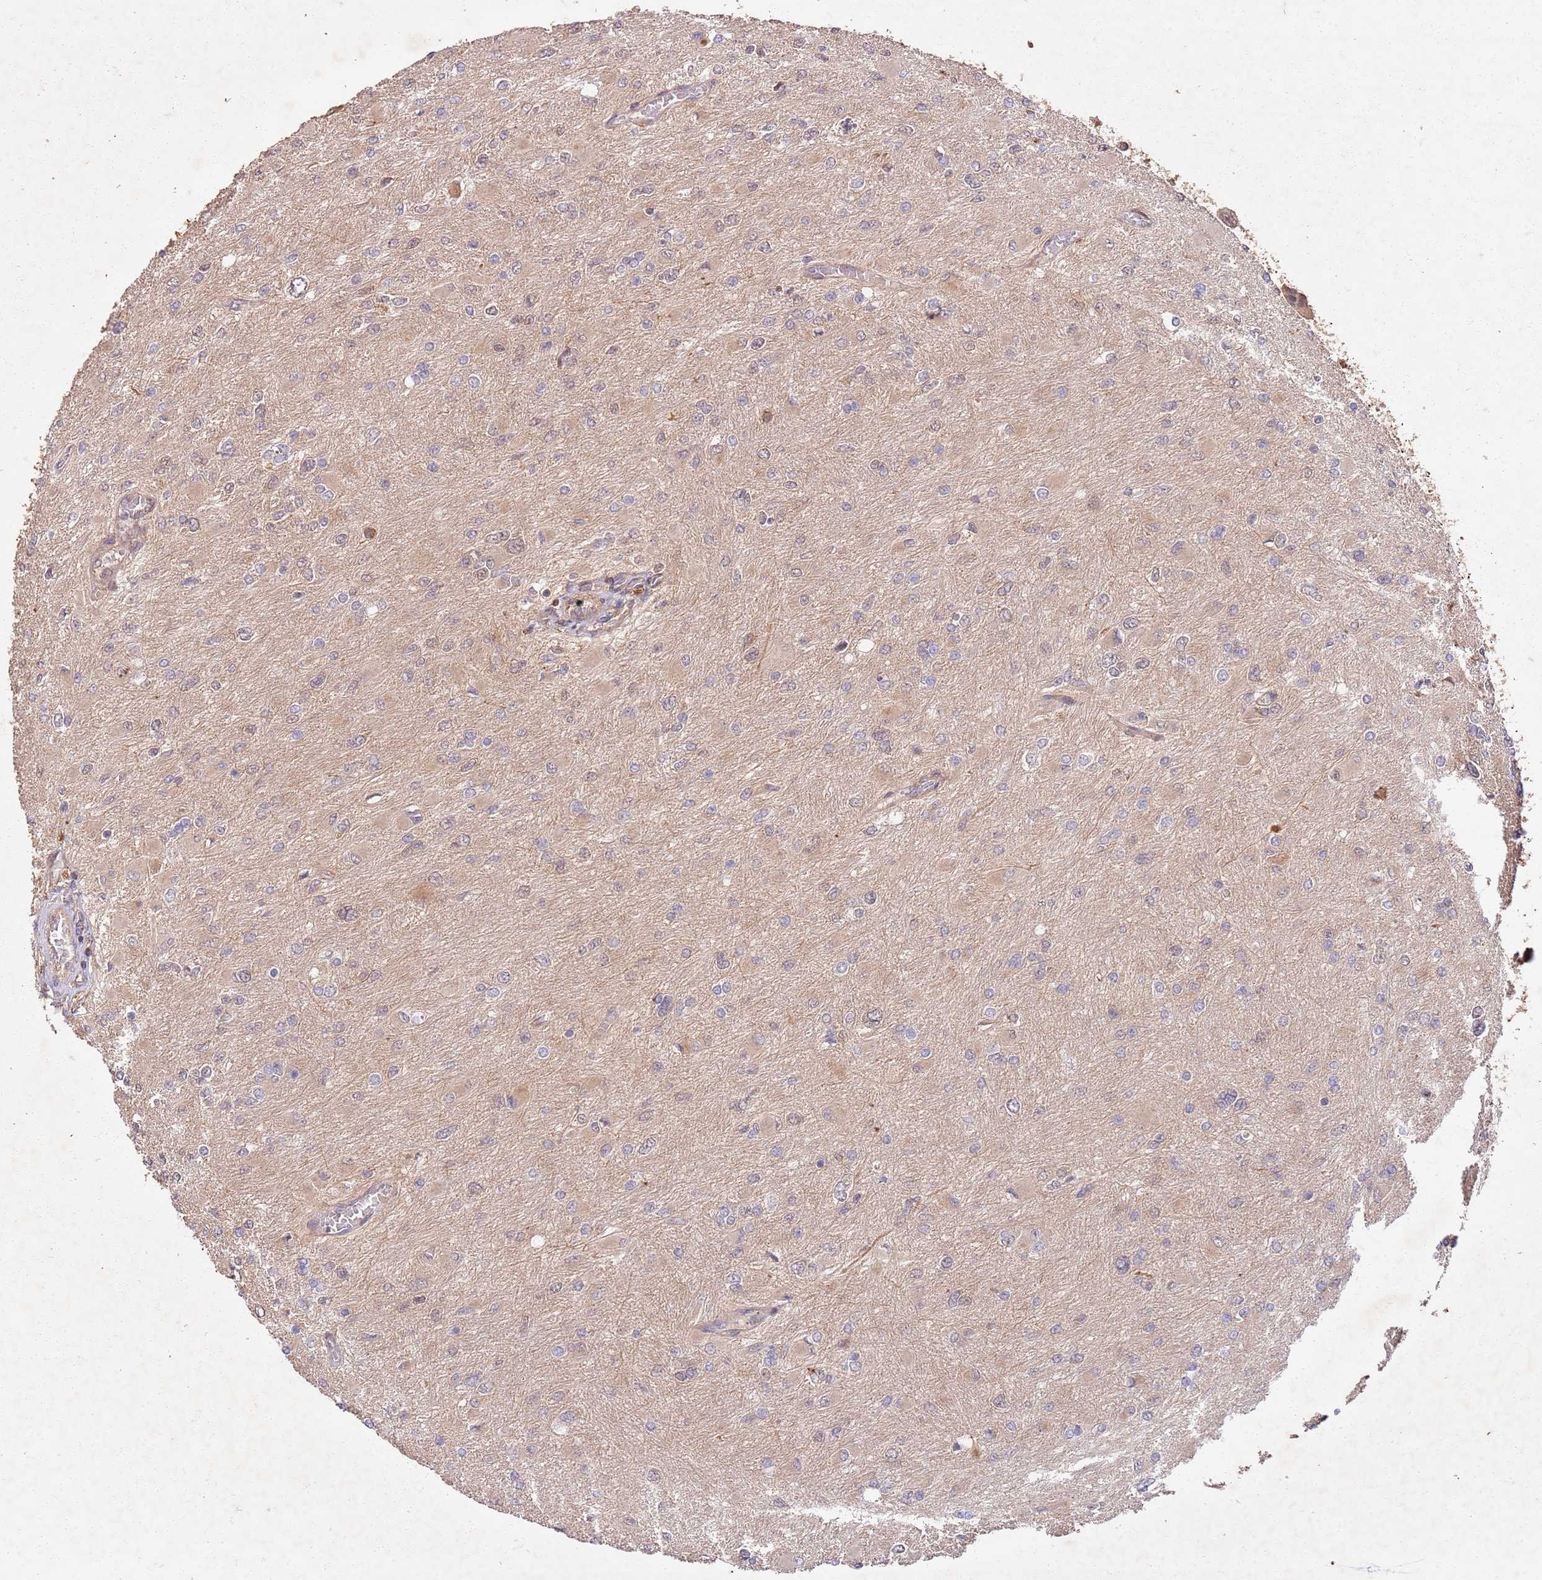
{"staining": {"intensity": "negative", "quantity": "none", "location": "none"}, "tissue": "glioma", "cell_type": "Tumor cells", "image_type": "cancer", "snomed": [{"axis": "morphology", "description": "Glioma, malignant, High grade"}, {"axis": "topography", "description": "Cerebral cortex"}], "caption": "IHC of glioma displays no positivity in tumor cells.", "gene": "UBE3A", "patient": {"sex": "female", "age": 36}}